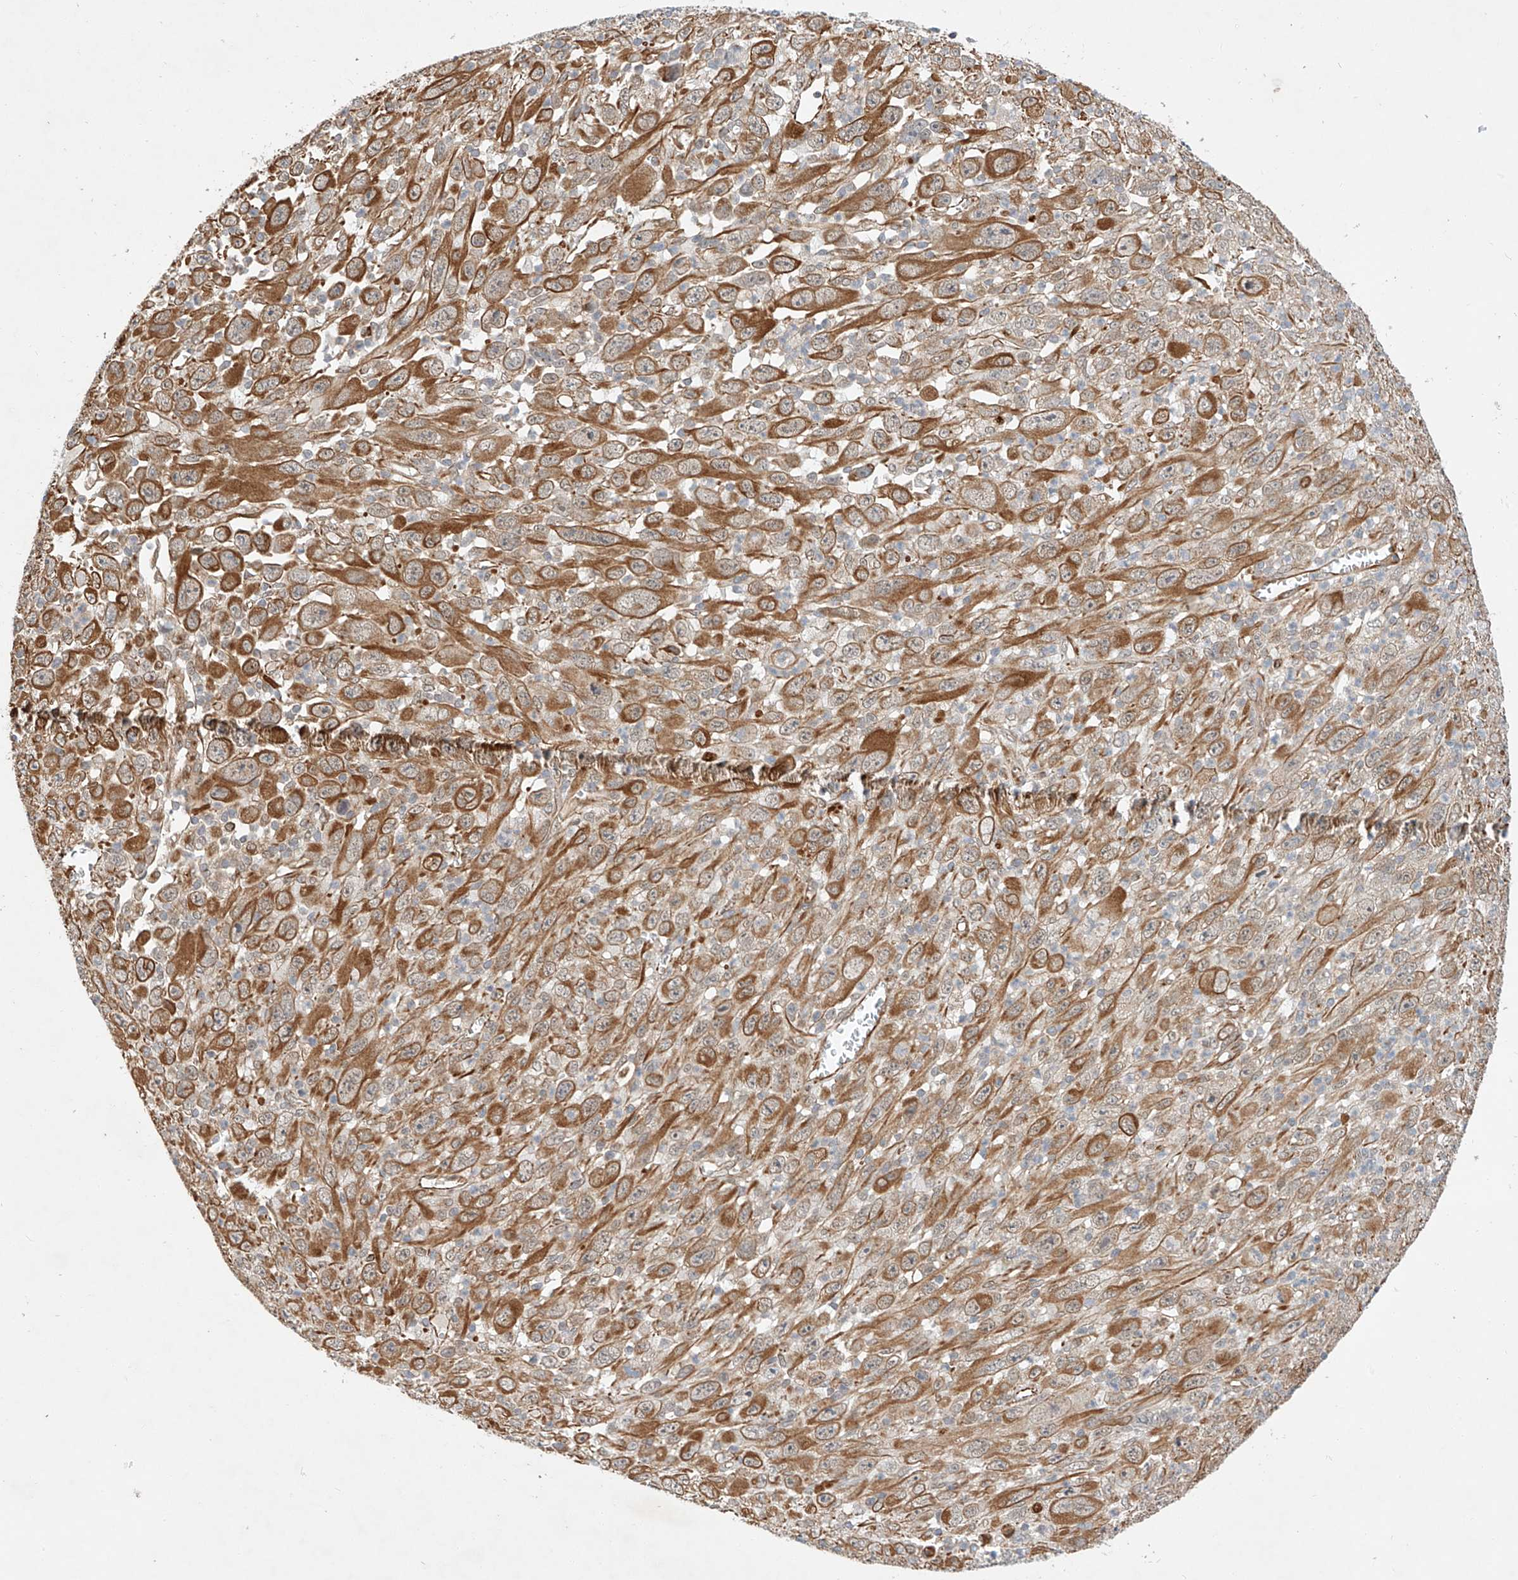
{"staining": {"intensity": "moderate", "quantity": "25%-75%", "location": "cytoplasmic/membranous"}, "tissue": "melanoma", "cell_type": "Tumor cells", "image_type": "cancer", "snomed": [{"axis": "morphology", "description": "Malignant melanoma, Metastatic site"}, {"axis": "topography", "description": "Skin"}], "caption": "Melanoma was stained to show a protein in brown. There is medium levels of moderate cytoplasmic/membranous positivity in approximately 25%-75% of tumor cells.", "gene": "AMD1", "patient": {"sex": "female", "age": 56}}